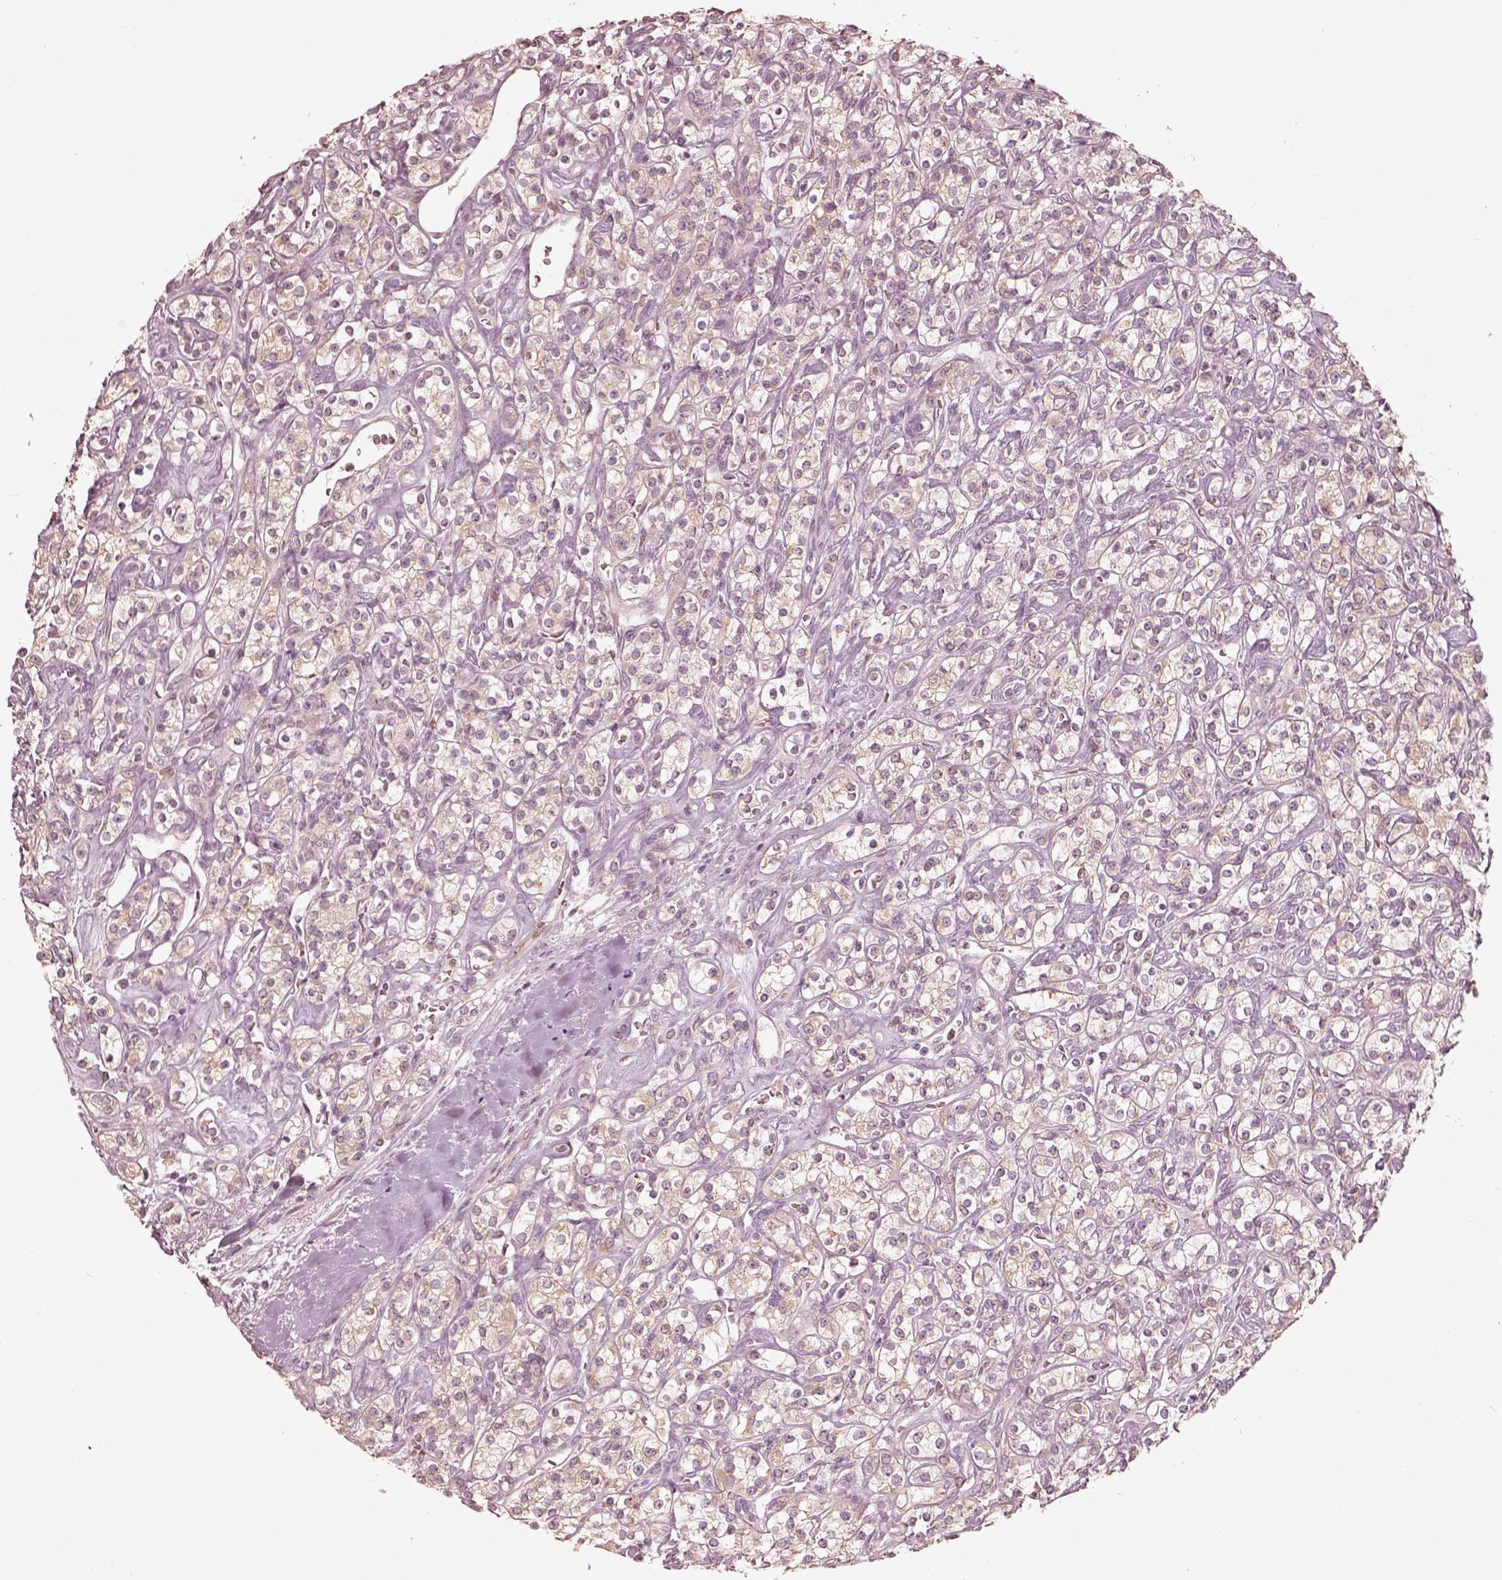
{"staining": {"intensity": "weak", "quantity": ">75%", "location": "cytoplasmic/membranous"}, "tissue": "renal cancer", "cell_type": "Tumor cells", "image_type": "cancer", "snomed": [{"axis": "morphology", "description": "Adenocarcinoma, NOS"}, {"axis": "topography", "description": "Kidney"}], "caption": "This histopathology image displays immunohistochemistry (IHC) staining of renal cancer, with low weak cytoplasmic/membranous staining in about >75% of tumor cells.", "gene": "WLS", "patient": {"sex": "male", "age": 77}}